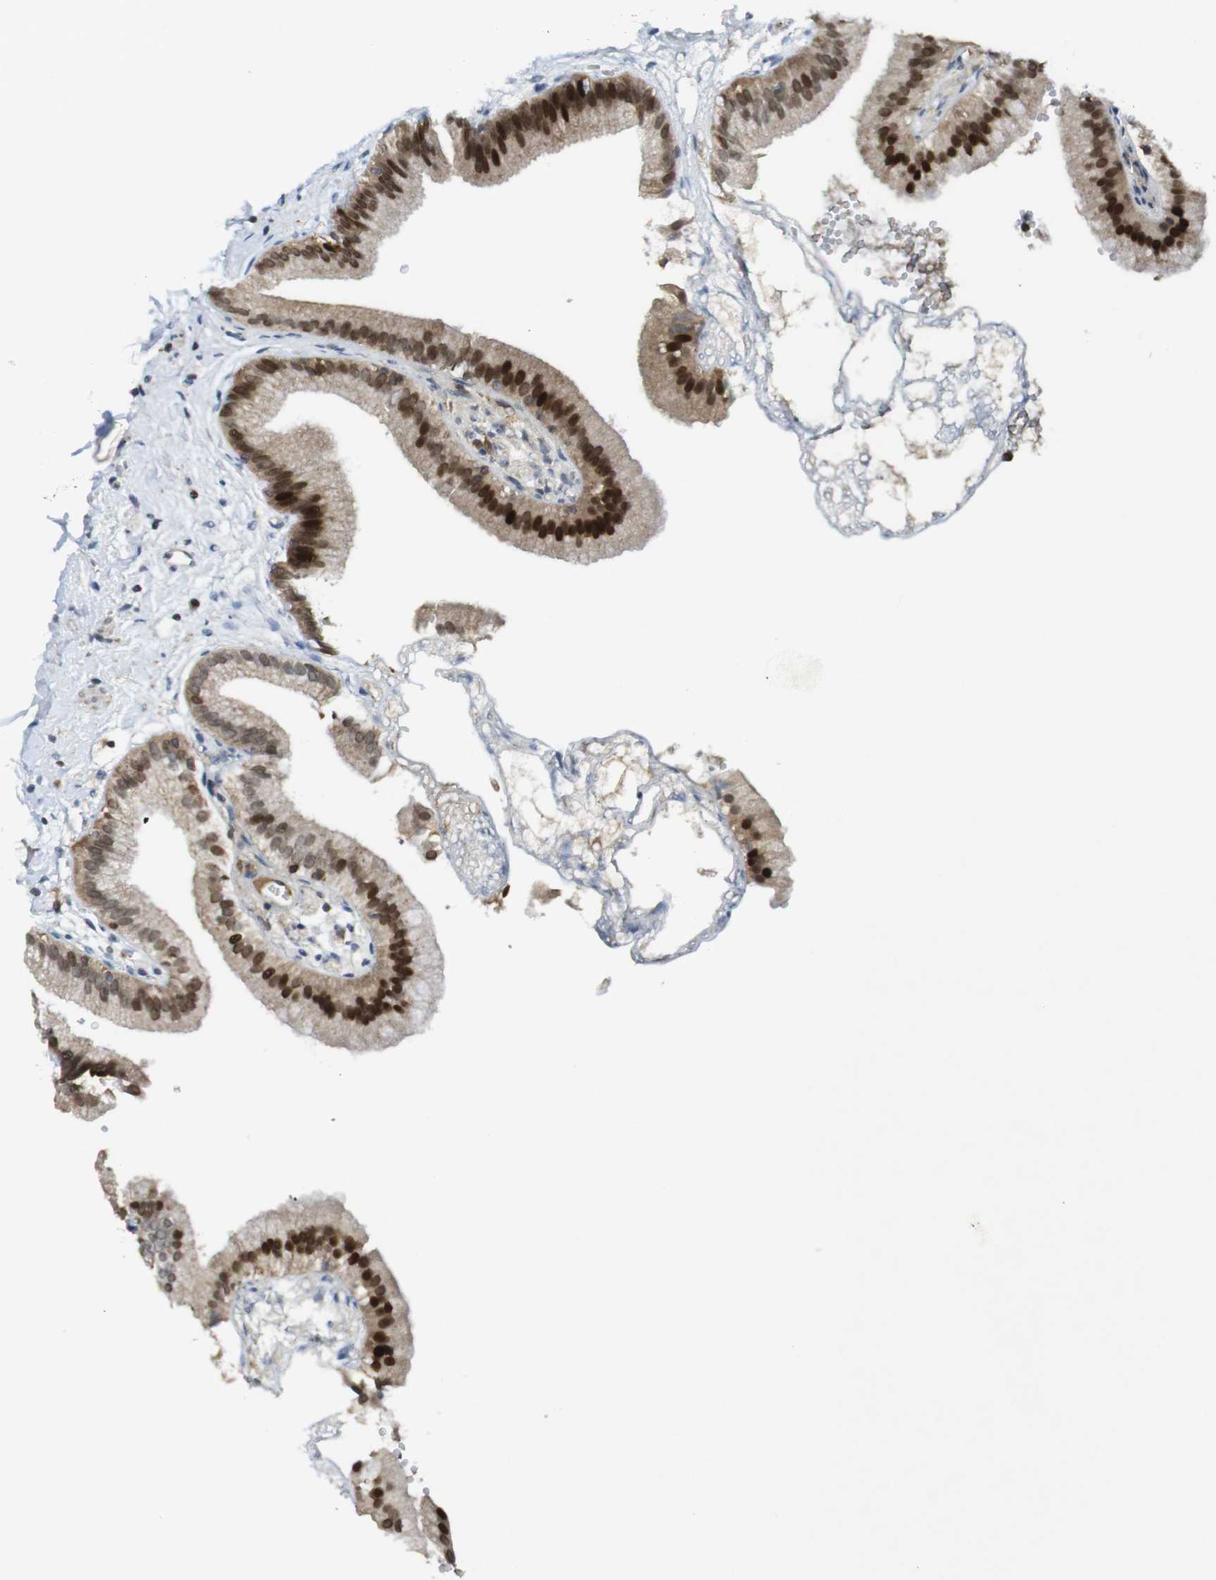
{"staining": {"intensity": "strong", "quantity": ">75%", "location": "nuclear"}, "tissue": "gallbladder", "cell_type": "Glandular cells", "image_type": "normal", "snomed": [{"axis": "morphology", "description": "Normal tissue, NOS"}, {"axis": "topography", "description": "Gallbladder"}], "caption": "A brown stain highlights strong nuclear staining of a protein in glandular cells of unremarkable gallbladder.", "gene": "RCC1", "patient": {"sex": "male", "age": 55}}